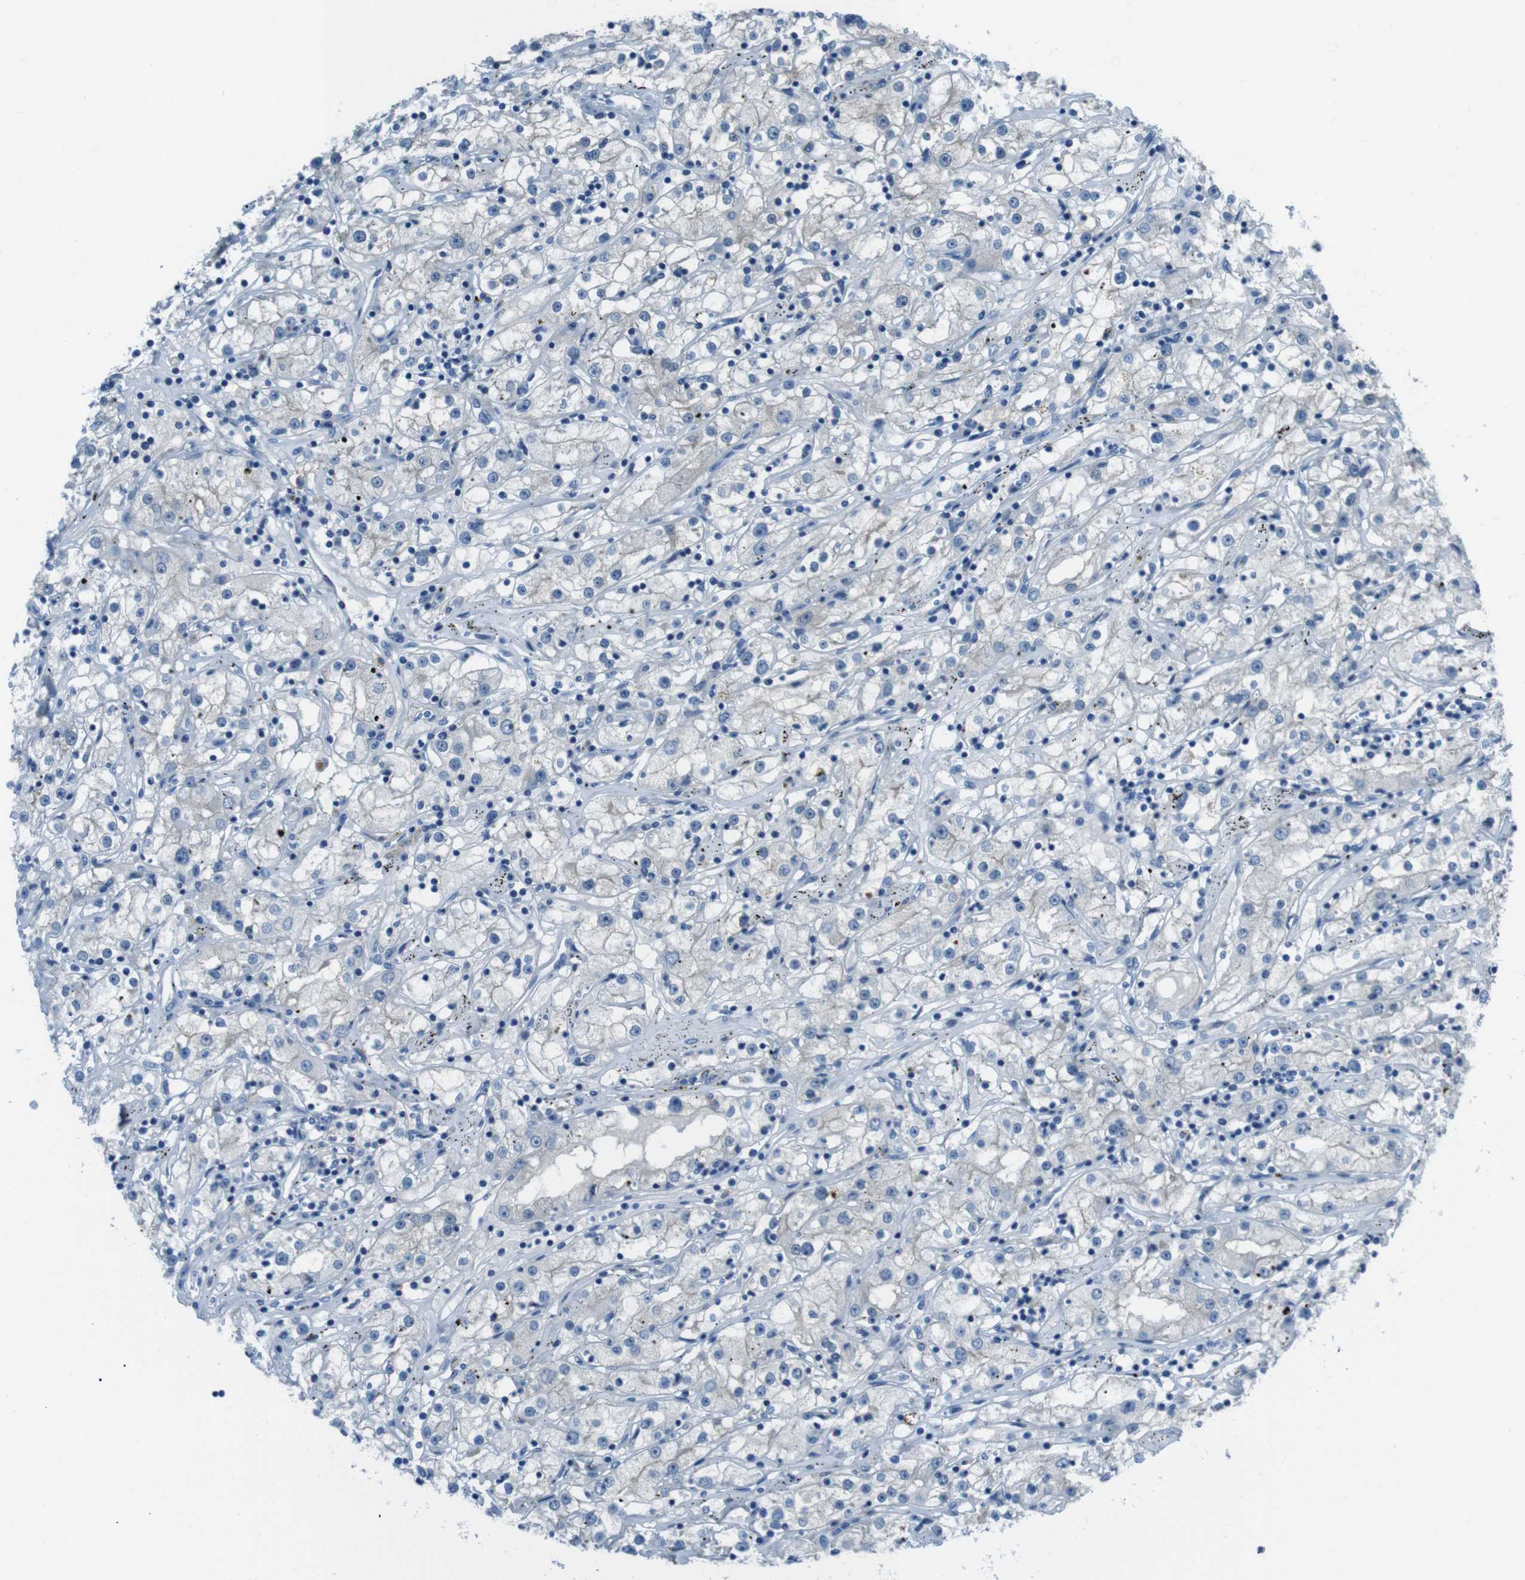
{"staining": {"intensity": "negative", "quantity": "none", "location": "none"}, "tissue": "renal cancer", "cell_type": "Tumor cells", "image_type": "cancer", "snomed": [{"axis": "morphology", "description": "Adenocarcinoma, NOS"}, {"axis": "topography", "description": "Kidney"}], "caption": "Human adenocarcinoma (renal) stained for a protein using immunohistochemistry exhibits no staining in tumor cells.", "gene": "NANOS2", "patient": {"sex": "male", "age": 56}}